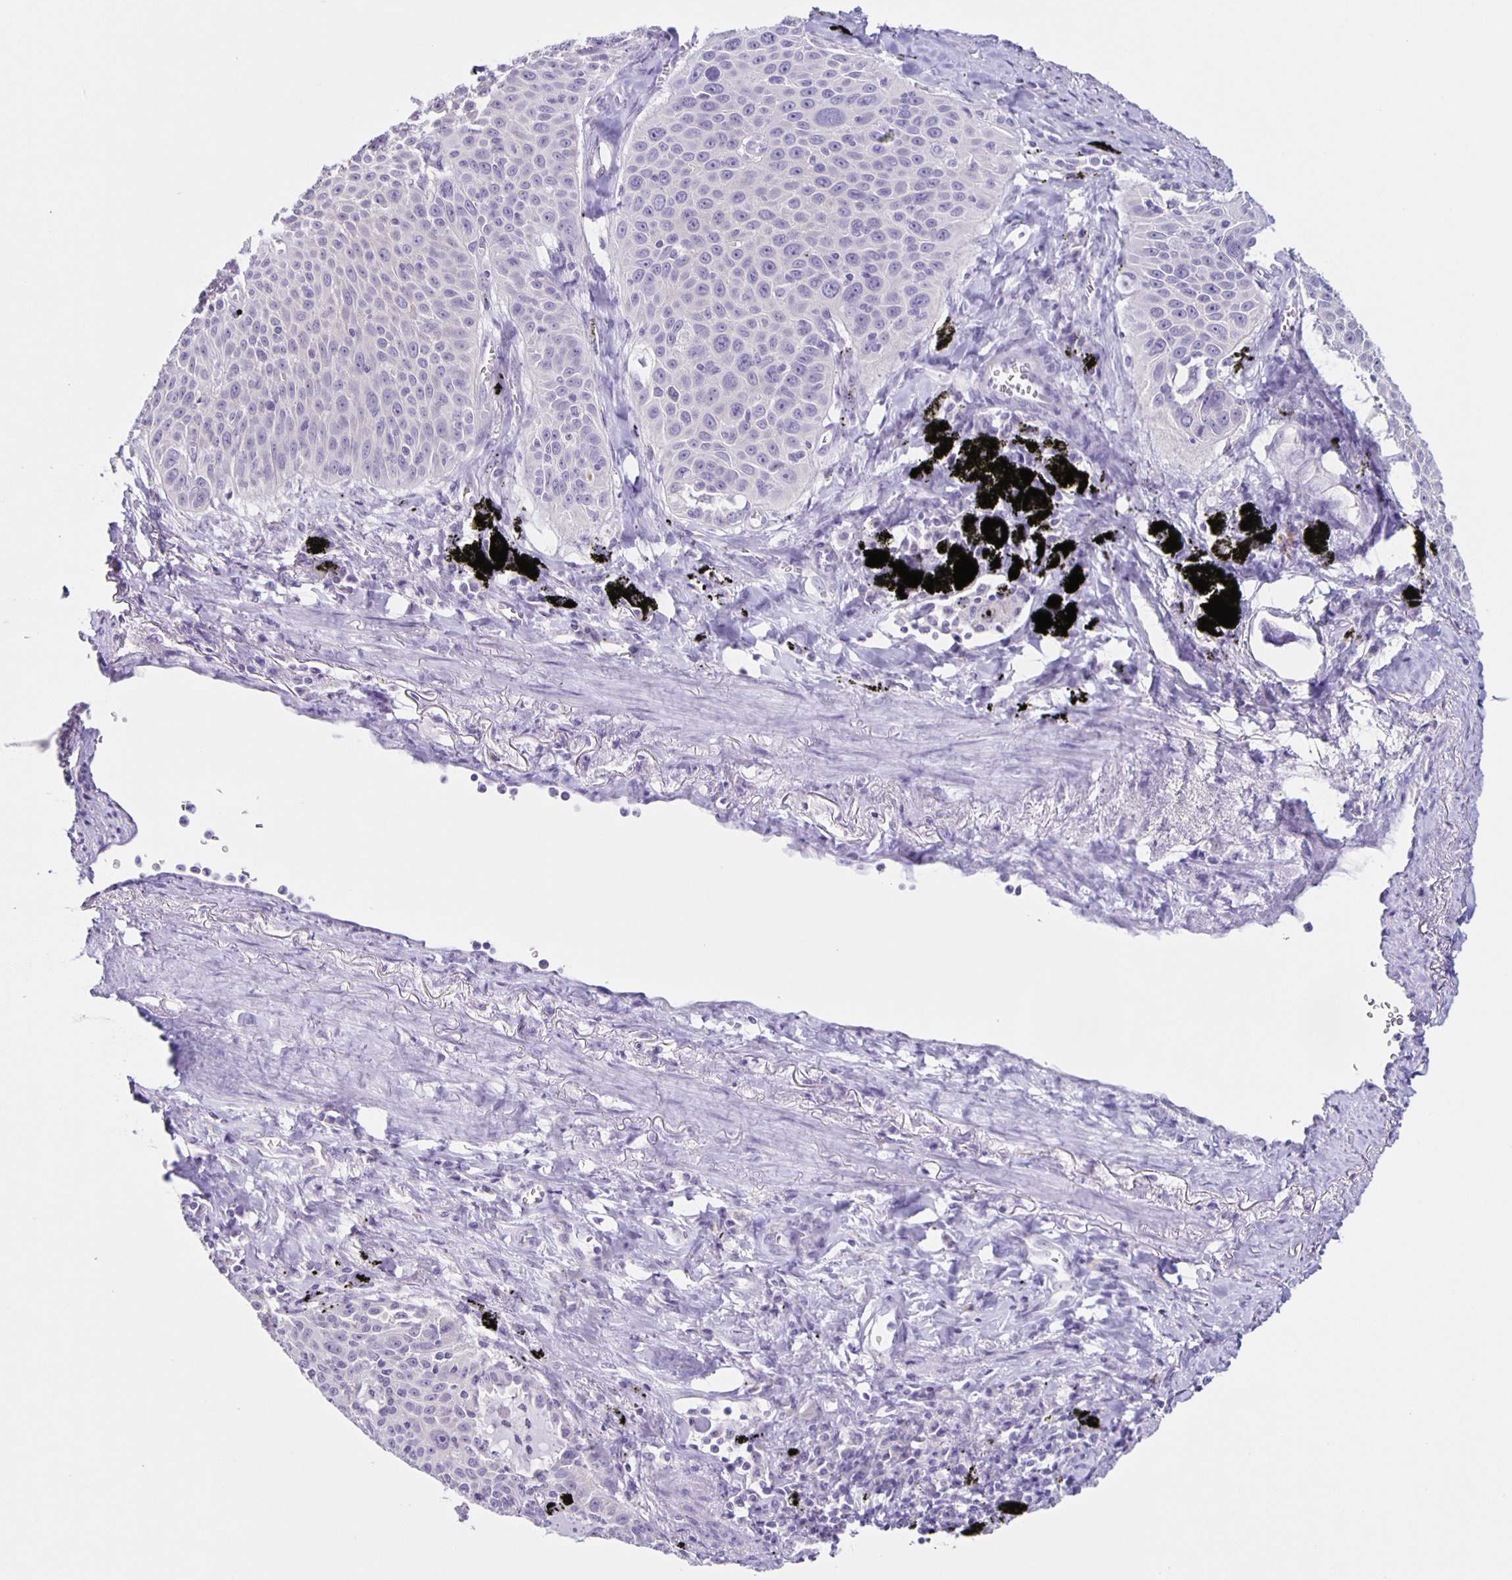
{"staining": {"intensity": "negative", "quantity": "none", "location": "none"}, "tissue": "lung cancer", "cell_type": "Tumor cells", "image_type": "cancer", "snomed": [{"axis": "morphology", "description": "Squamous cell carcinoma, NOS"}, {"axis": "morphology", "description": "Squamous cell carcinoma, metastatic, NOS"}, {"axis": "topography", "description": "Lymph node"}, {"axis": "topography", "description": "Lung"}], "caption": "Photomicrograph shows no protein positivity in tumor cells of lung cancer tissue.", "gene": "SLC12A3", "patient": {"sex": "female", "age": 62}}